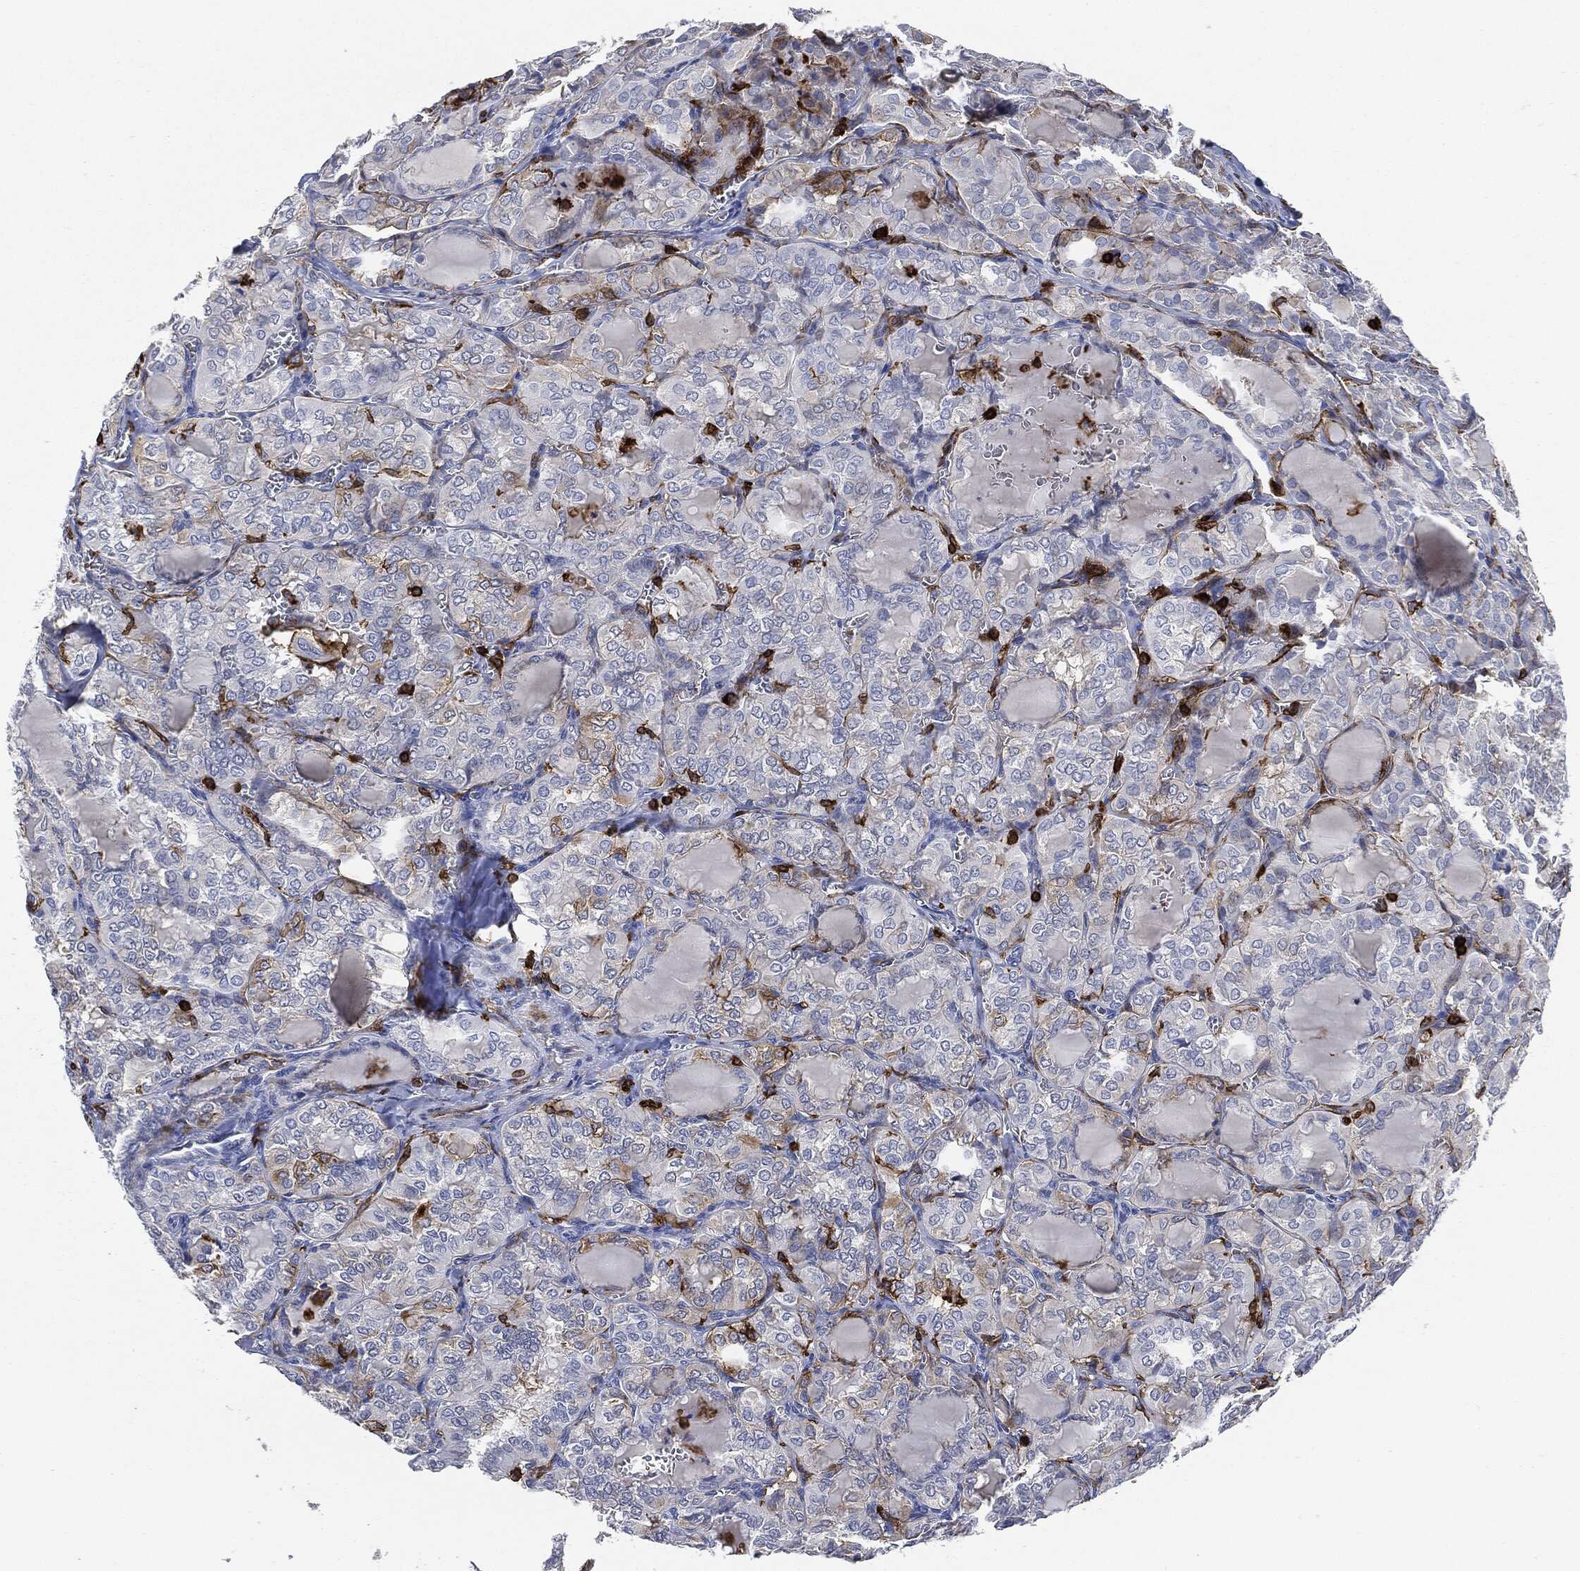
{"staining": {"intensity": "negative", "quantity": "none", "location": "none"}, "tissue": "thyroid cancer", "cell_type": "Tumor cells", "image_type": "cancer", "snomed": [{"axis": "morphology", "description": "Papillary adenocarcinoma, NOS"}, {"axis": "topography", "description": "Thyroid gland"}], "caption": "Thyroid cancer was stained to show a protein in brown. There is no significant expression in tumor cells.", "gene": "PTPRC", "patient": {"sex": "female", "age": 41}}